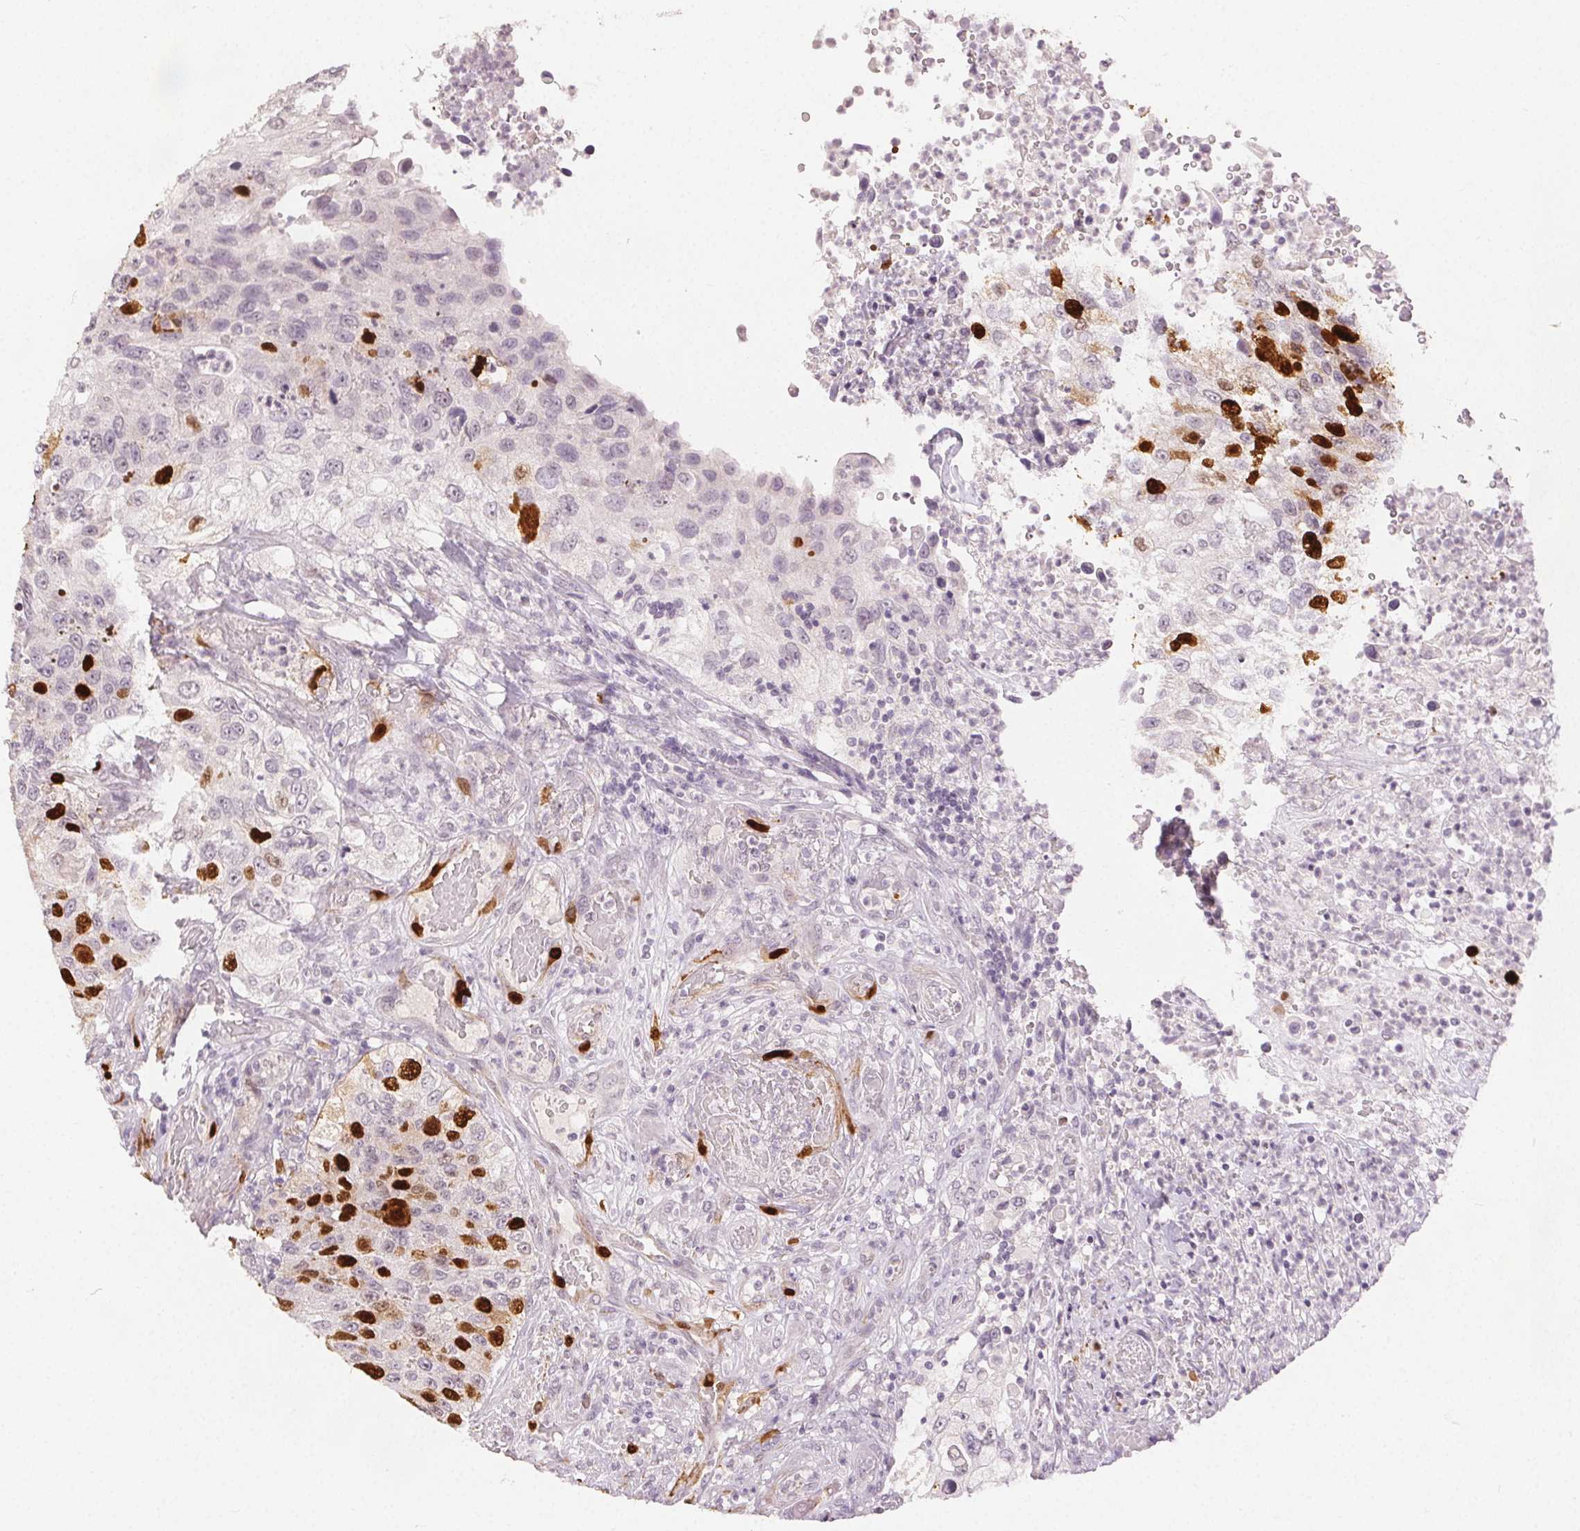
{"staining": {"intensity": "moderate", "quantity": "25%-75%", "location": "nuclear"}, "tissue": "urothelial cancer", "cell_type": "Tumor cells", "image_type": "cancer", "snomed": [{"axis": "morphology", "description": "Urothelial carcinoma, High grade"}, {"axis": "topography", "description": "Urinary bladder"}], "caption": "A medium amount of moderate nuclear positivity is present in approximately 25%-75% of tumor cells in high-grade urothelial carcinoma tissue.", "gene": "ANLN", "patient": {"sex": "female", "age": 60}}